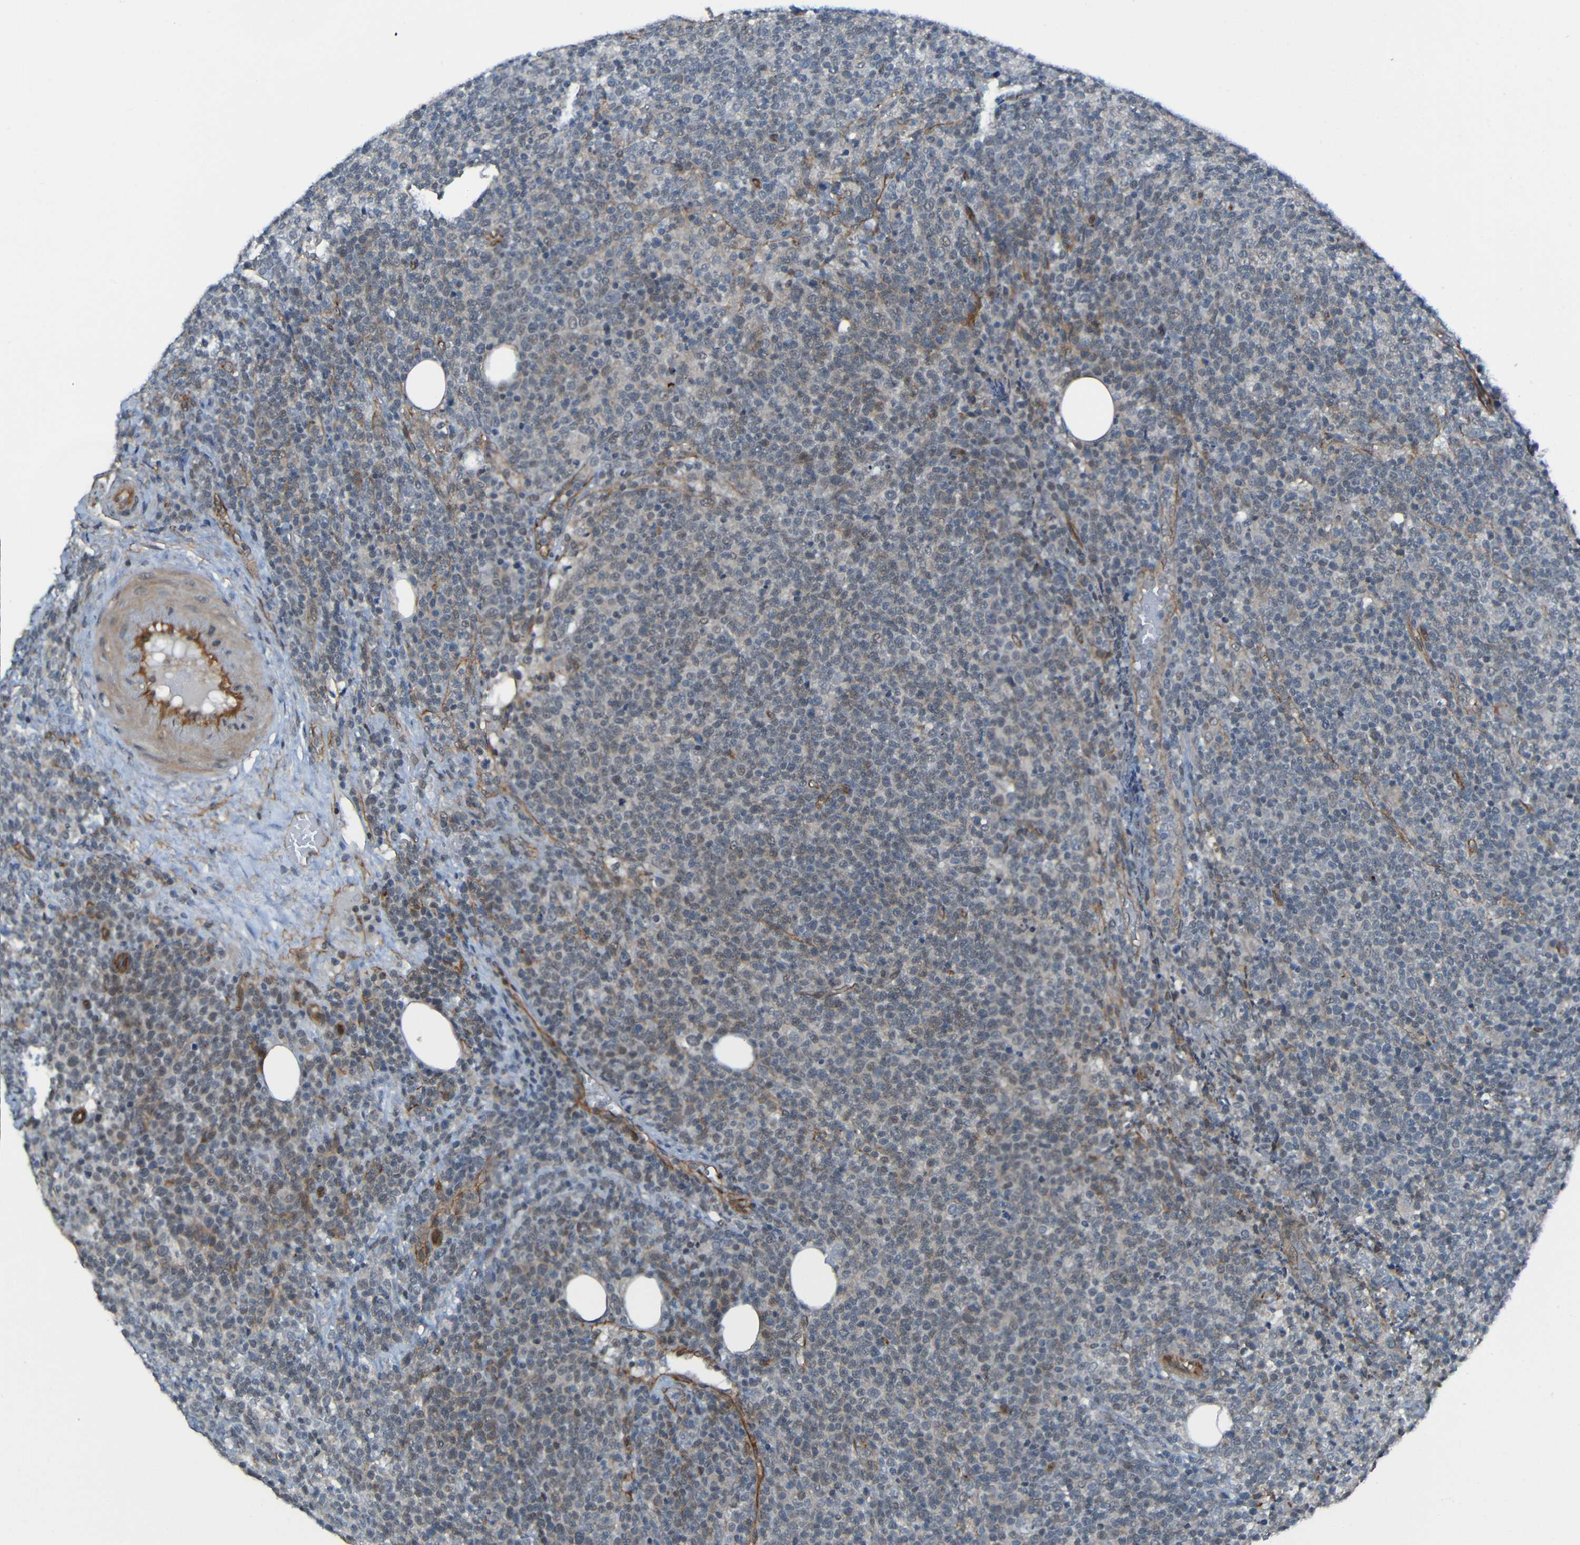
{"staining": {"intensity": "negative", "quantity": "none", "location": "none"}, "tissue": "lymphoma", "cell_type": "Tumor cells", "image_type": "cancer", "snomed": [{"axis": "morphology", "description": "Malignant lymphoma, non-Hodgkin's type, High grade"}, {"axis": "topography", "description": "Lymph node"}], "caption": "Immunohistochemical staining of human lymphoma shows no significant staining in tumor cells.", "gene": "LGR5", "patient": {"sex": "male", "age": 61}}